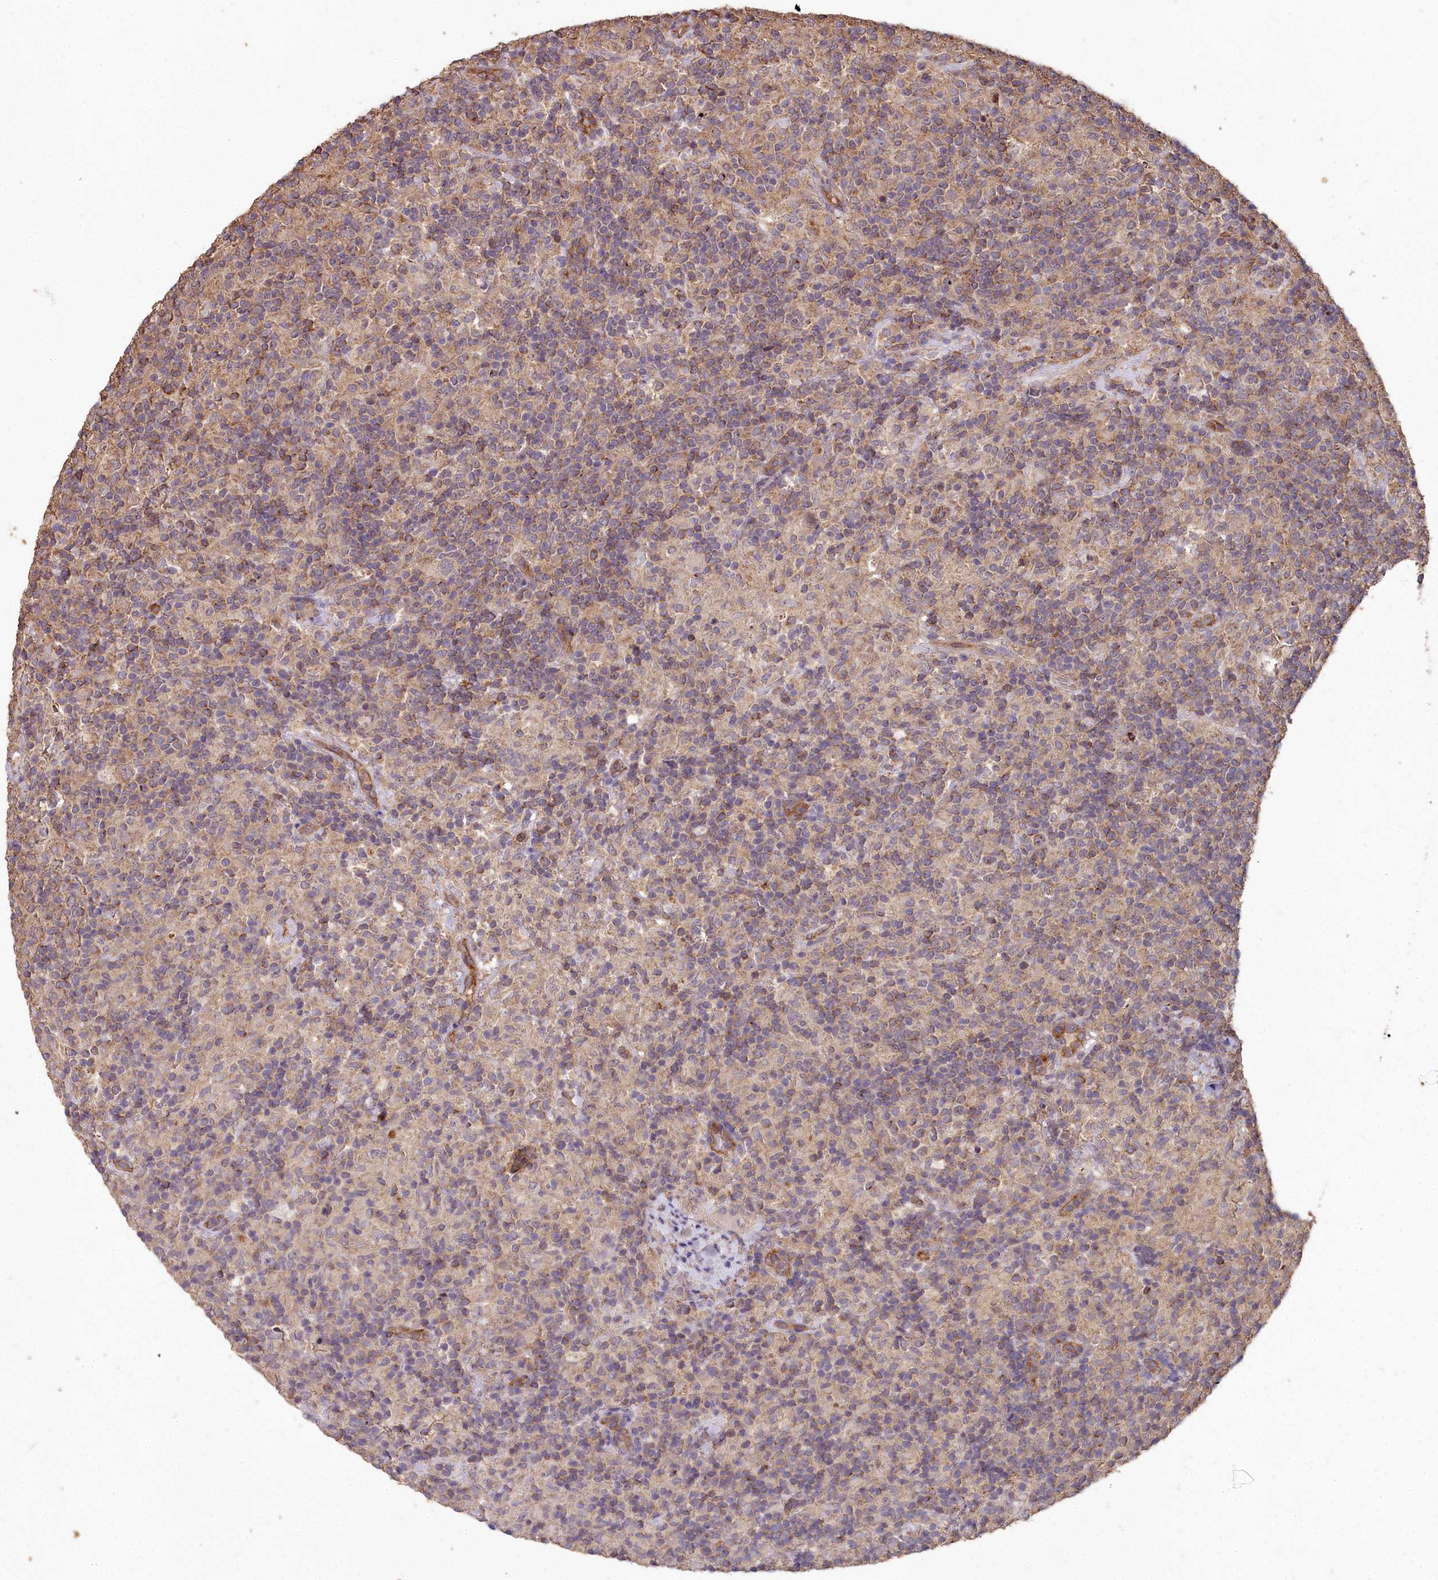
{"staining": {"intensity": "weak", "quantity": "<25%", "location": "cytoplasmic/membranous"}, "tissue": "lymphoma", "cell_type": "Tumor cells", "image_type": "cancer", "snomed": [{"axis": "morphology", "description": "Hodgkin's disease, NOS"}, {"axis": "topography", "description": "Lymph node"}], "caption": "High magnification brightfield microscopy of Hodgkin's disease stained with DAB (3,3'-diaminobenzidine) (brown) and counterstained with hematoxylin (blue): tumor cells show no significant expression.", "gene": "CEMIP2", "patient": {"sex": "male", "age": 70}}